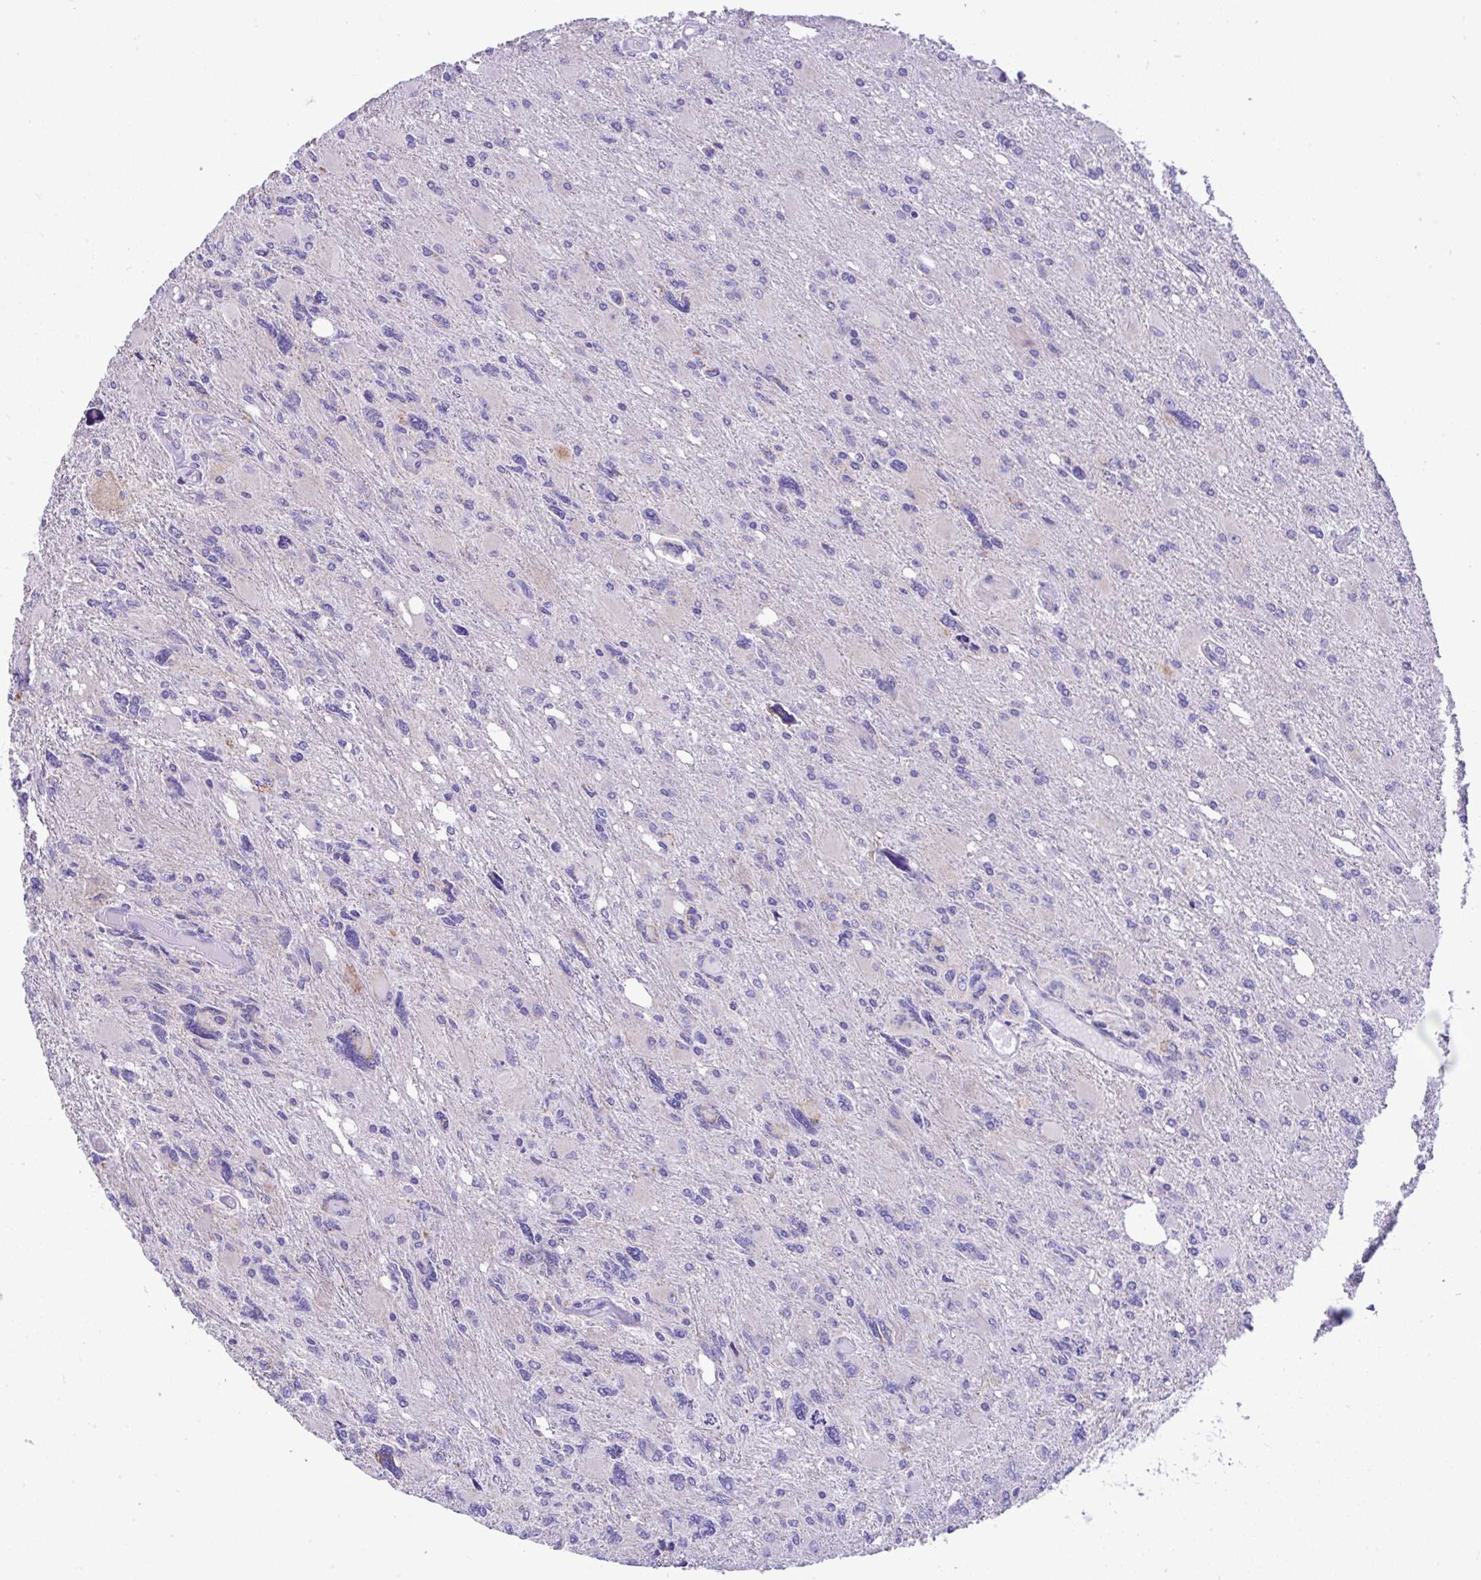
{"staining": {"intensity": "weak", "quantity": "25%-75%", "location": "cytoplasmic/membranous"}, "tissue": "glioma", "cell_type": "Tumor cells", "image_type": "cancer", "snomed": [{"axis": "morphology", "description": "Glioma, malignant, High grade"}, {"axis": "topography", "description": "Brain"}], "caption": "A photomicrograph of glioma stained for a protein demonstrates weak cytoplasmic/membranous brown staining in tumor cells.", "gene": "SLC13A1", "patient": {"sex": "male", "age": 67}}